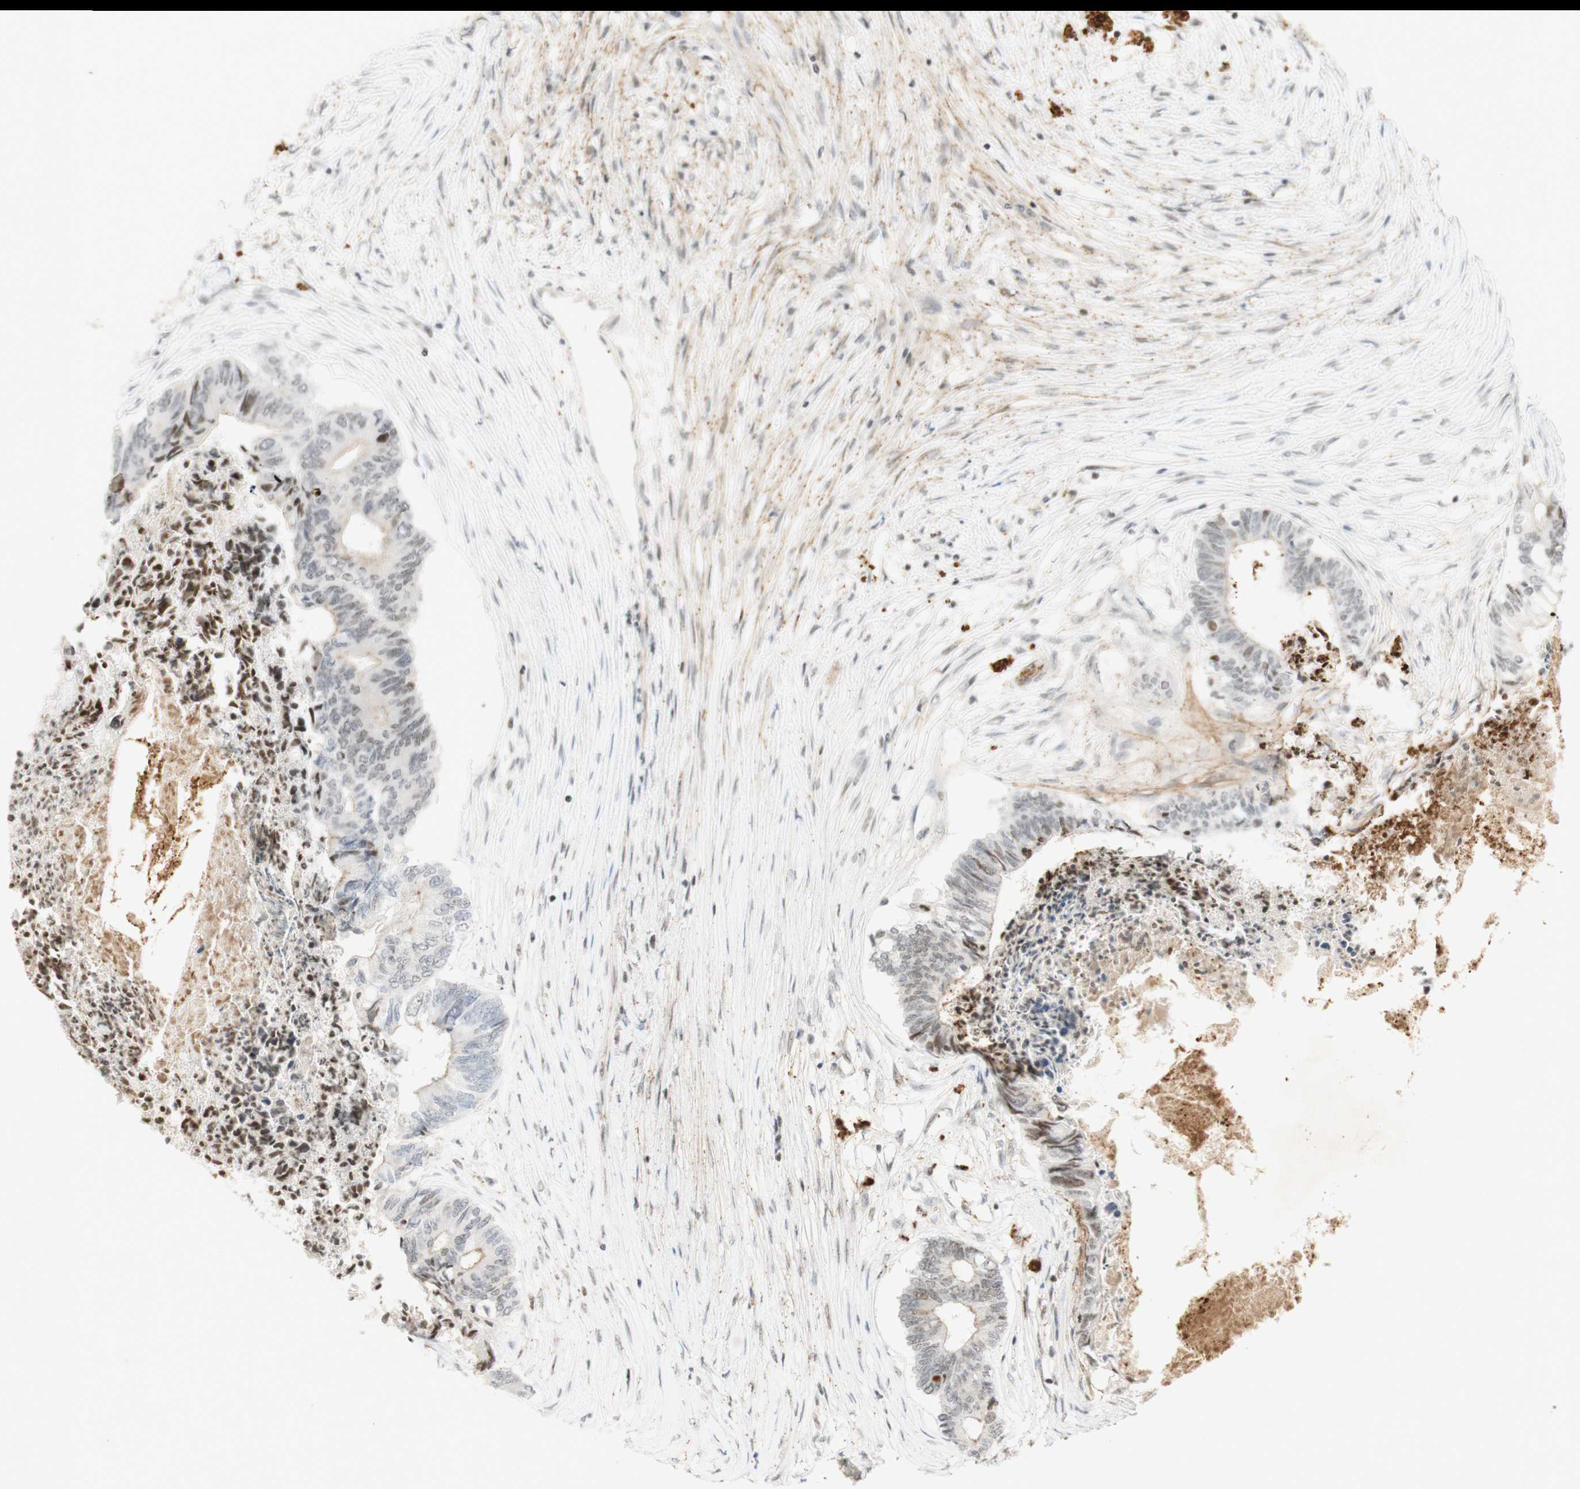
{"staining": {"intensity": "moderate", "quantity": ">75%", "location": "nuclear"}, "tissue": "colorectal cancer", "cell_type": "Tumor cells", "image_type": "cancer", "snomed": [{"axis": "morphology", "description": "Adenocarcinoma, NOS"}, {"axis": "topography", "description": "Rectum"}], "caption": "There is medium levels of moderate nuclear positivity in tumor cells of colorectal cancer (adenocarcinoma), as demonstrated by immunohistochemical staining (brown color).", "gene": "IRF1", "patient": {"sex": "male", "age": 63}}